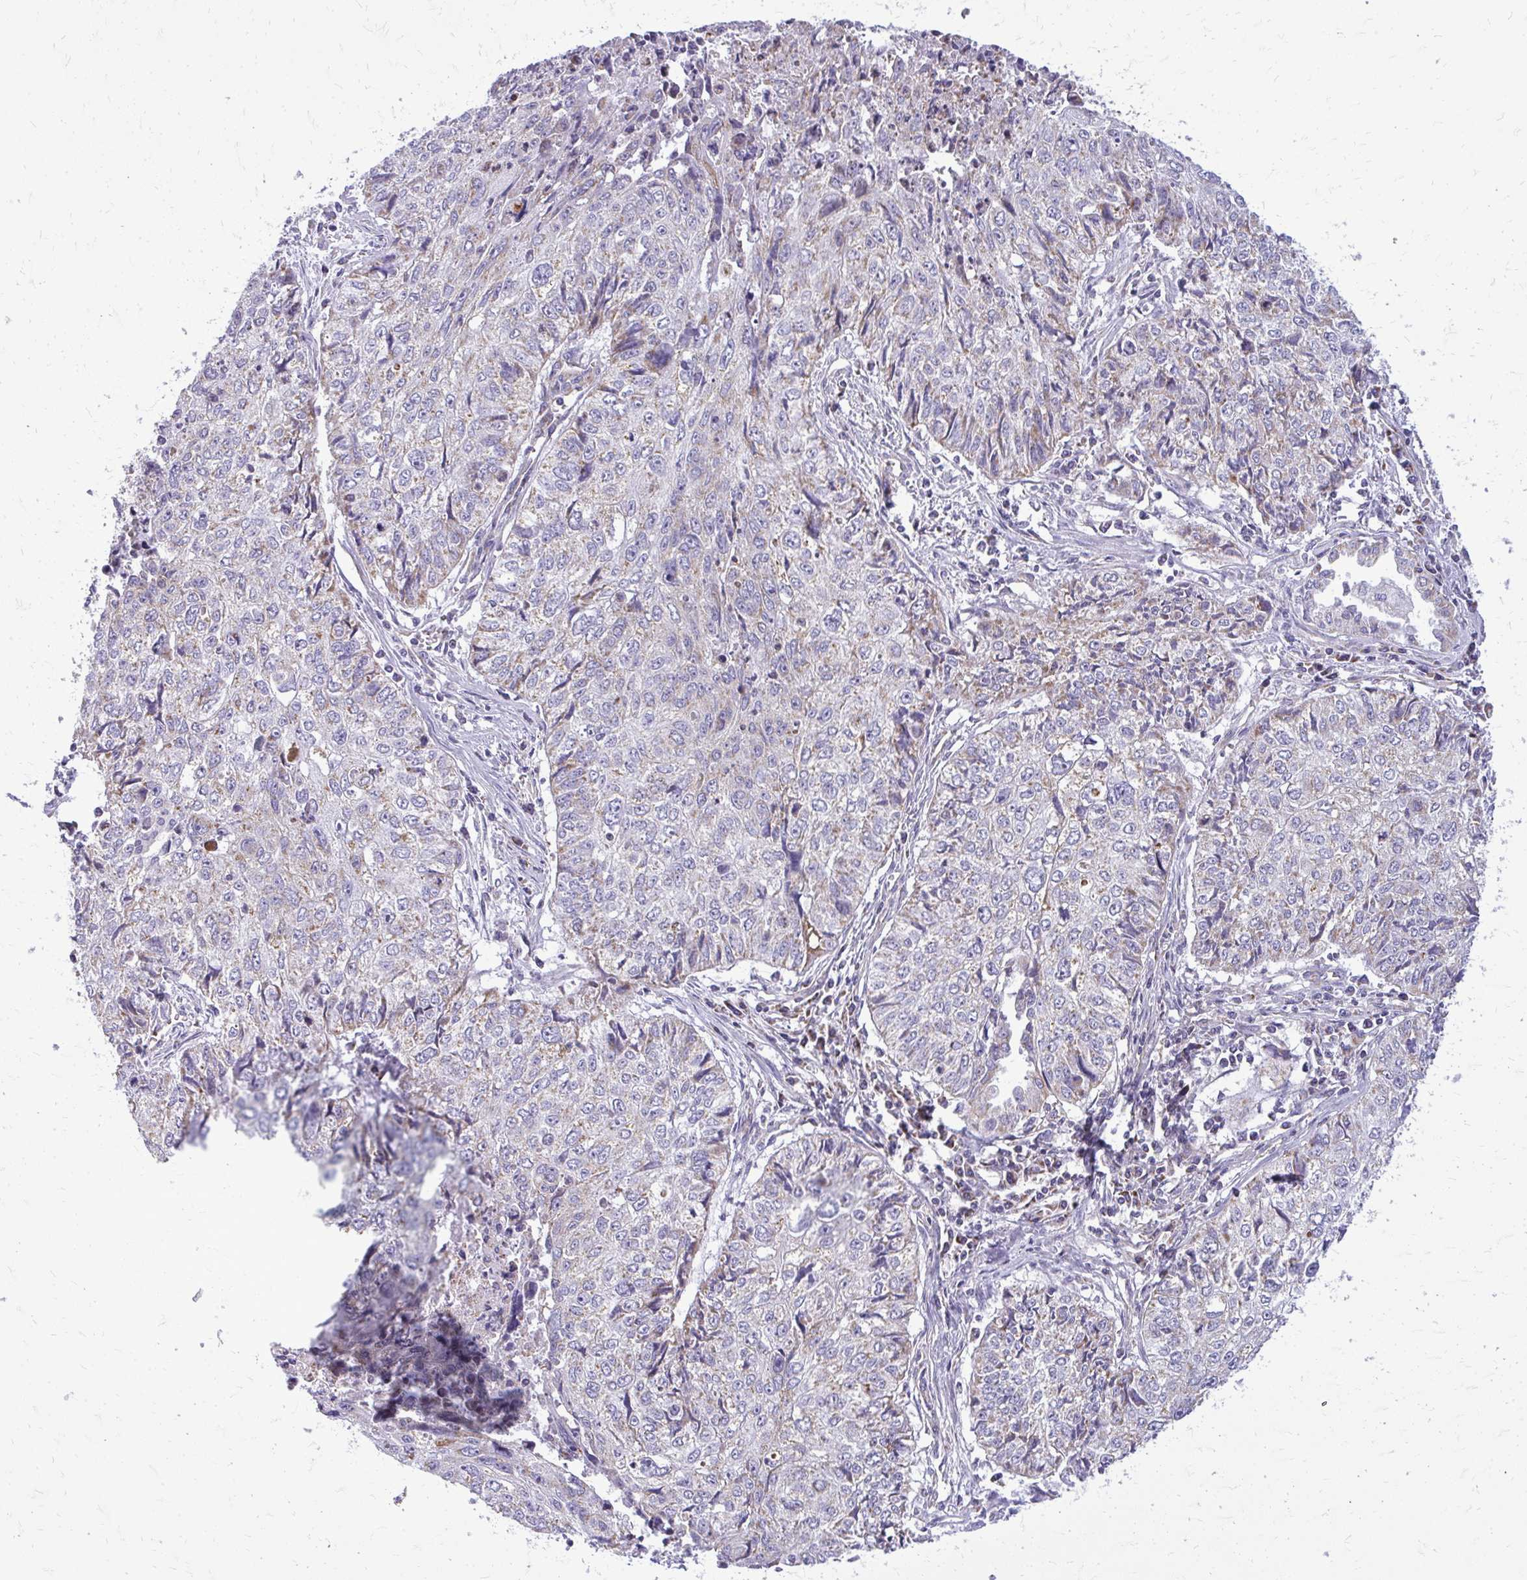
{"staining": {"intensity": "negative", "quantity": "none", "location": "none"}, "tissue": "lung cancer", "cell_type": "Tumor cells", "image_type": "cancer", "snomed": [{"axis": "morphology", "description": "Normal morphology"}, {"axis": "morphology", "description": "Aneuploidy"}, {"axis": "morphology", "description": "Squamous cell carcinoma, NOS"}, {"axis": "topography", "description": "Lymph node"}, {"axis": "topography", "description": "Lung"}], "caption": "Squamous cell carcinoma (lung) was stained to show a protein in brown. There is no significant staining in tumor cells.", "gene": "IFIT1", "patient": {"sex": "female", "age": 76}}